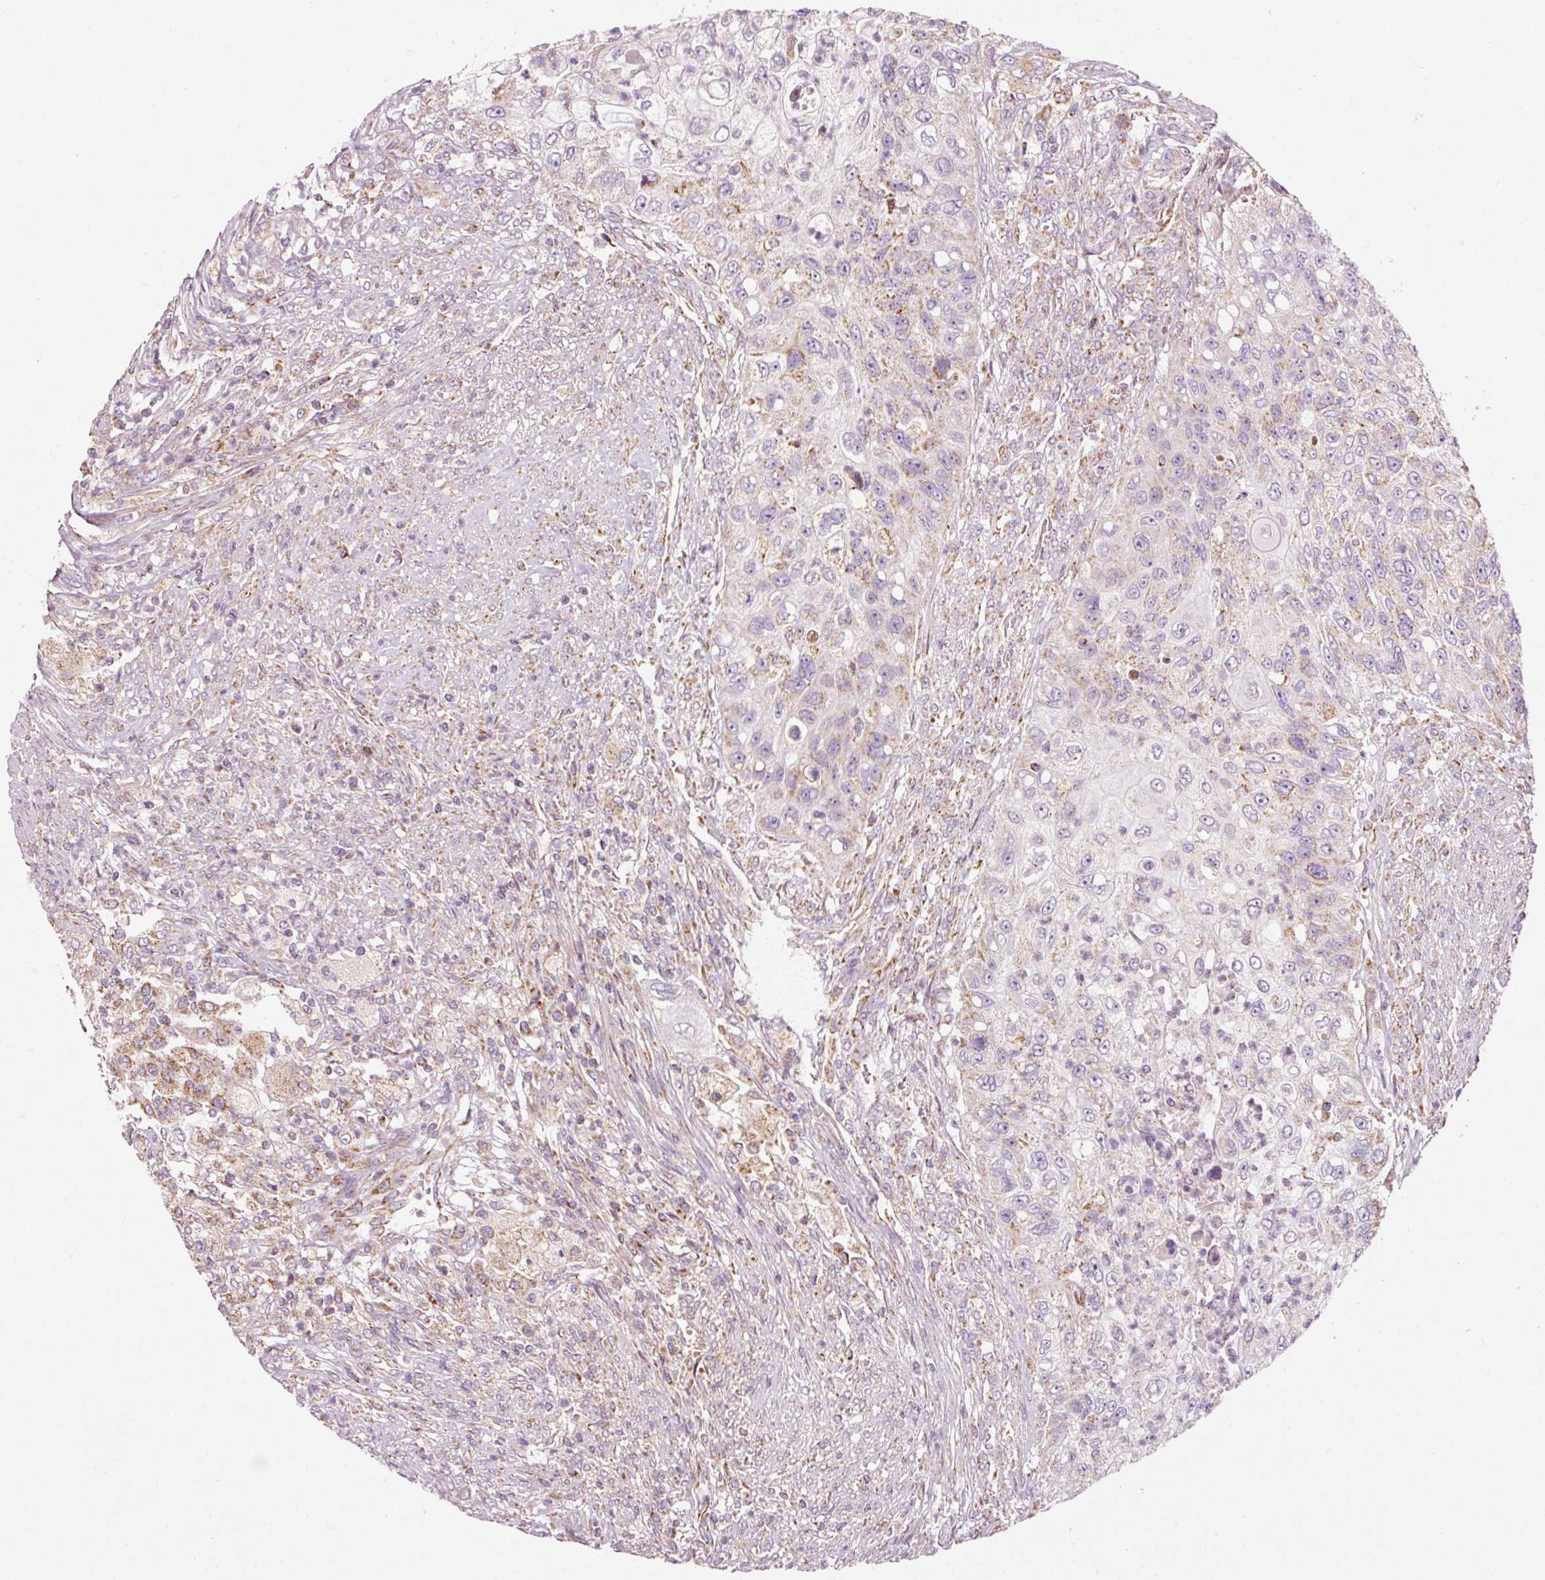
{"staining": {"intensity": "negative", "quantity": "none", "location": "none"}, "tissue": "urothelial cancer", "cell_type": "Tumor cells", "image_type": "cancer", "snomed": [{"axis": "morphology", "description": "Urothelial carcinoma, High grade"}, {"axis": "topography", "description": "Urinary bladder"}], "caption": "The photomicrograph demonstrates no staining of tumor cells in urothelial cancer.", "gene": "NDUFB4", "patient": {"sex": "female", "age": 60}}